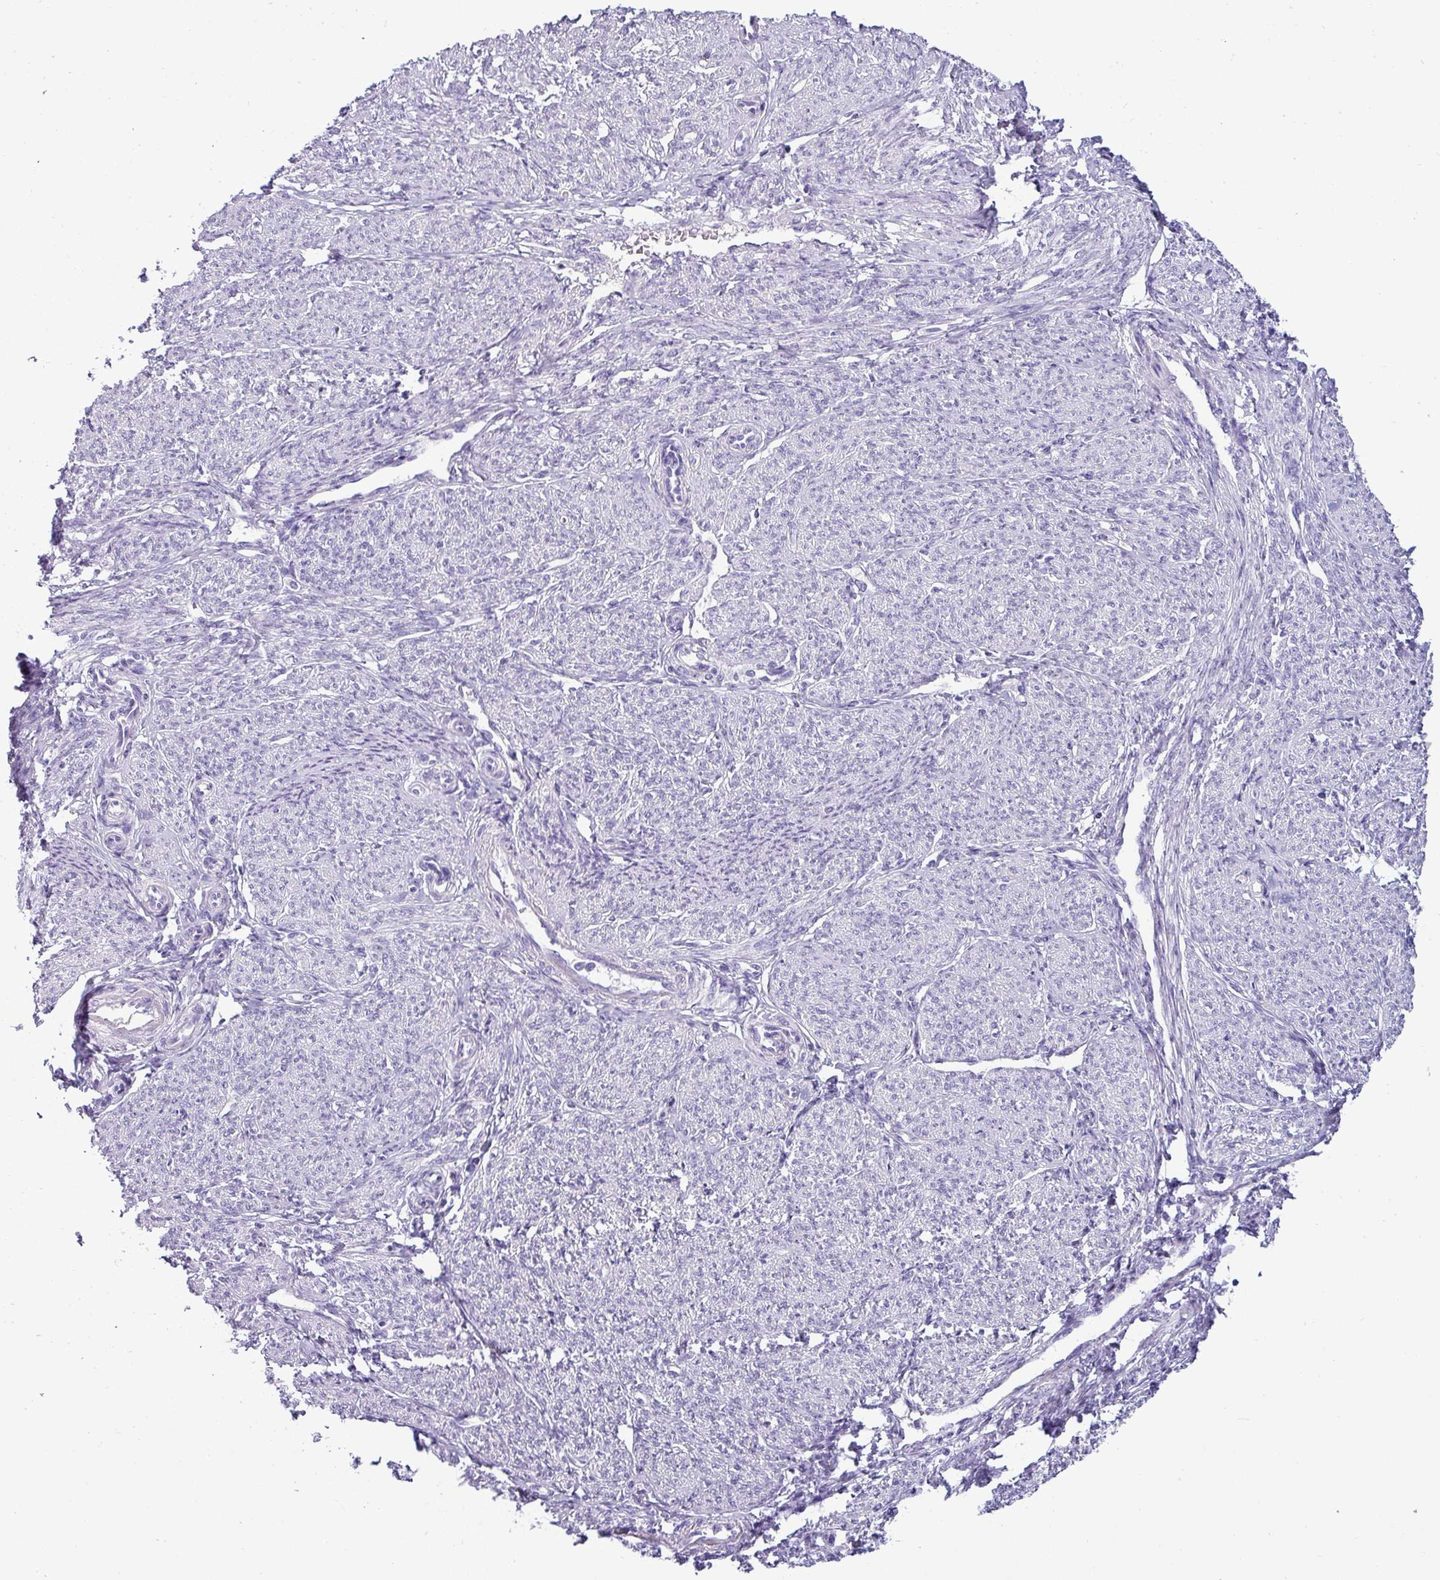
{"staining": {"intensity": "negative", "quantity": "none", "location": "none"}, "tissue": "smooth muscle", "cell_type": "Smooth muscle cells", "image_type": "normal", "snomed": [{"axis": "morphology", "description": "Normal tissue, NOS"}, {"axis": "topography", "description": "Smooth muscle"}], "caption": "The photomicrograph reveals no significant positivity in smooth muscle cells of smooth muscle.", "gene": "VCX2", "patient": {"sex": "female", "age": 65}}